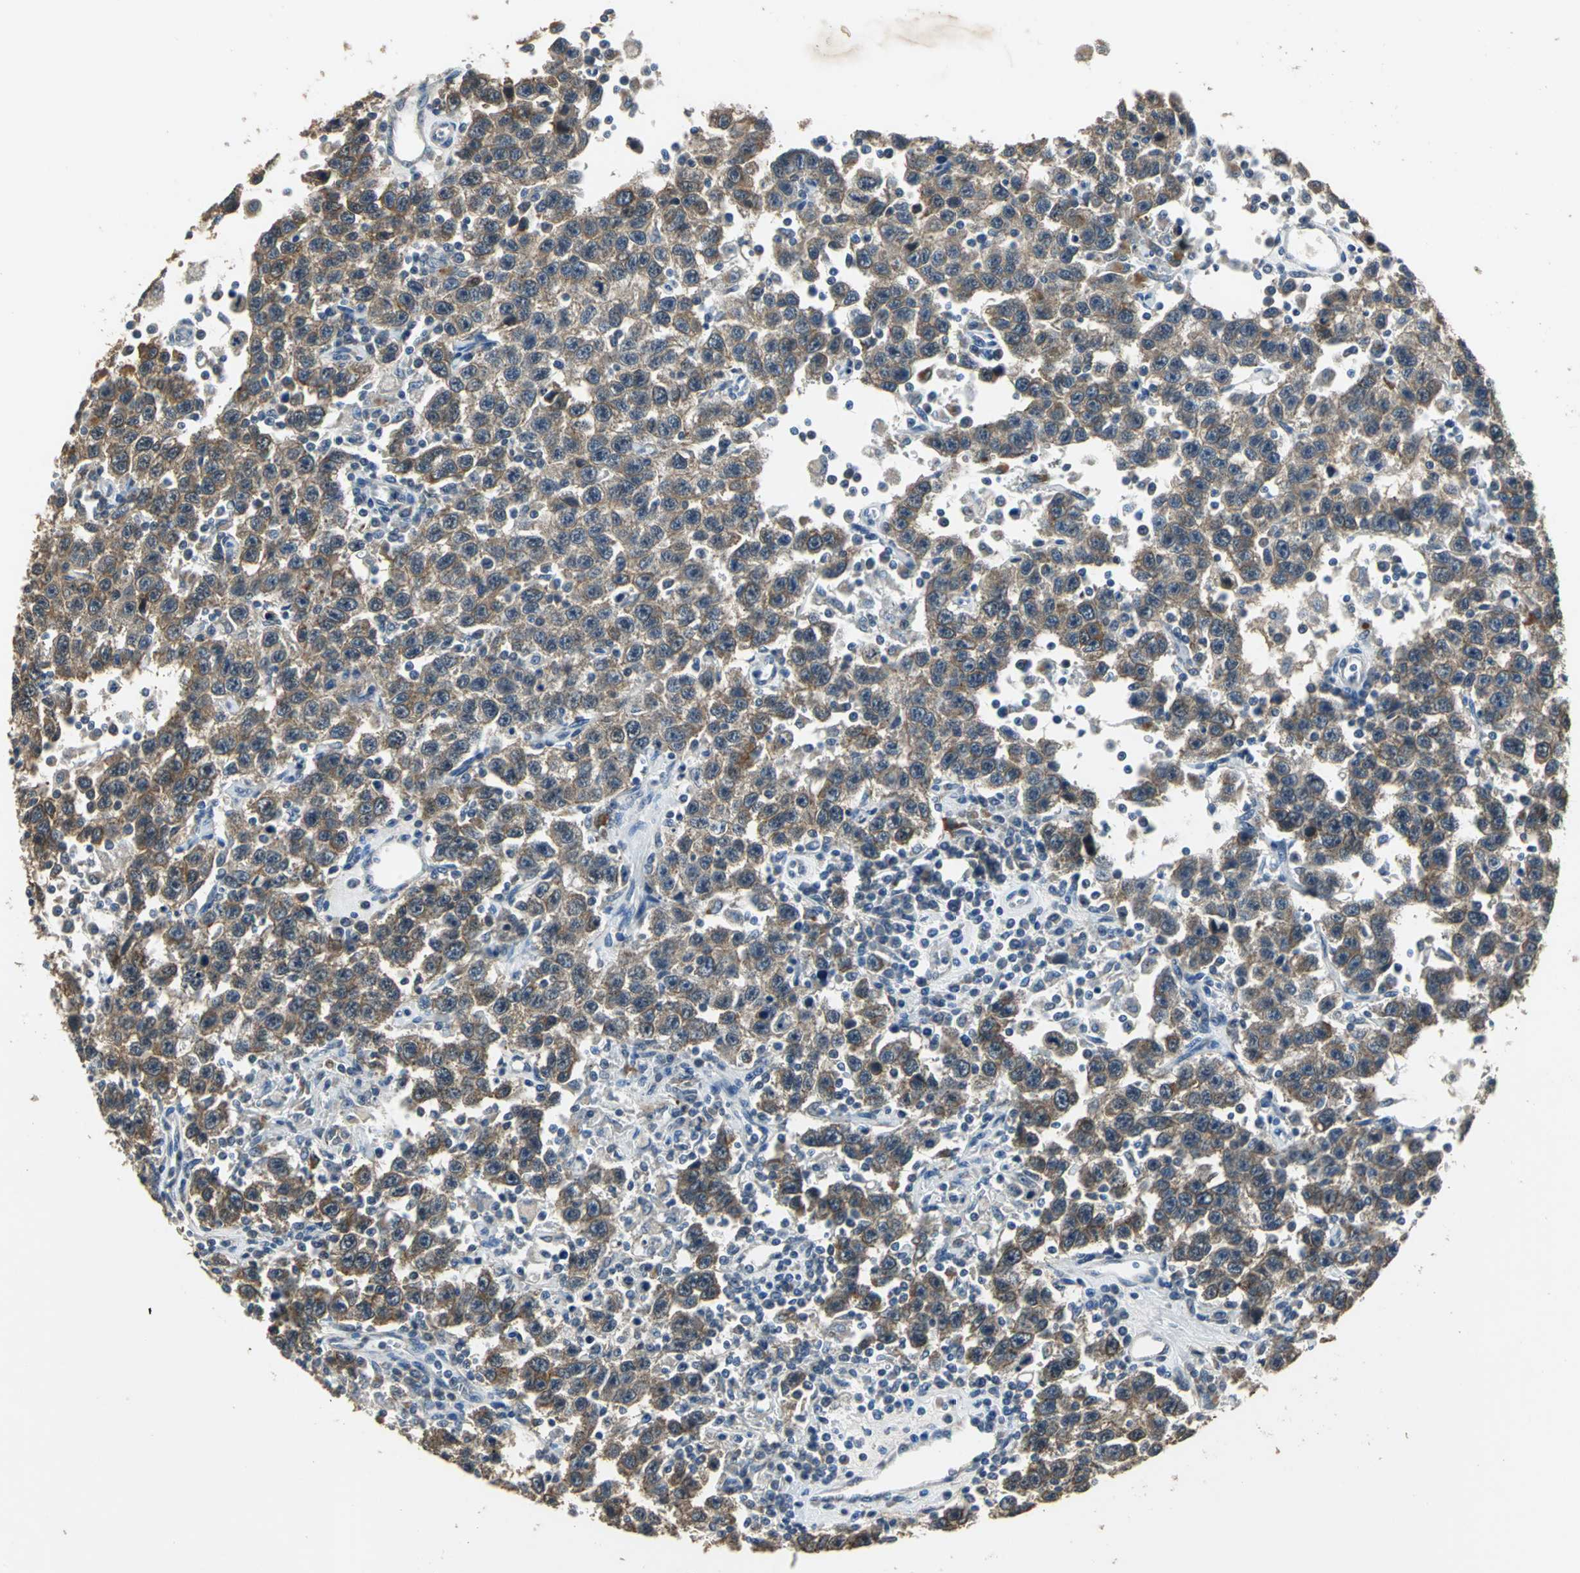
{"staining": {"intensity": "moderate", "quantity": ">75%", "location": "cytoplasmic/membranous"}, "tissue": "testis cancer", "cell_type": "Tumor cells", "image_type": "cancer", "snomed": [{"axis": "morphology", "description": "Seminoma, NOS"}, {"axis": "topography", "description": "Testis"}], "caption": "Testis seminoma tissue demonstrates moderate cytoplasmic/membranous positivity in approximately >75% of tumor cells", "gene": "OCLN", "patient": {"sex": "male", "age": 41}}